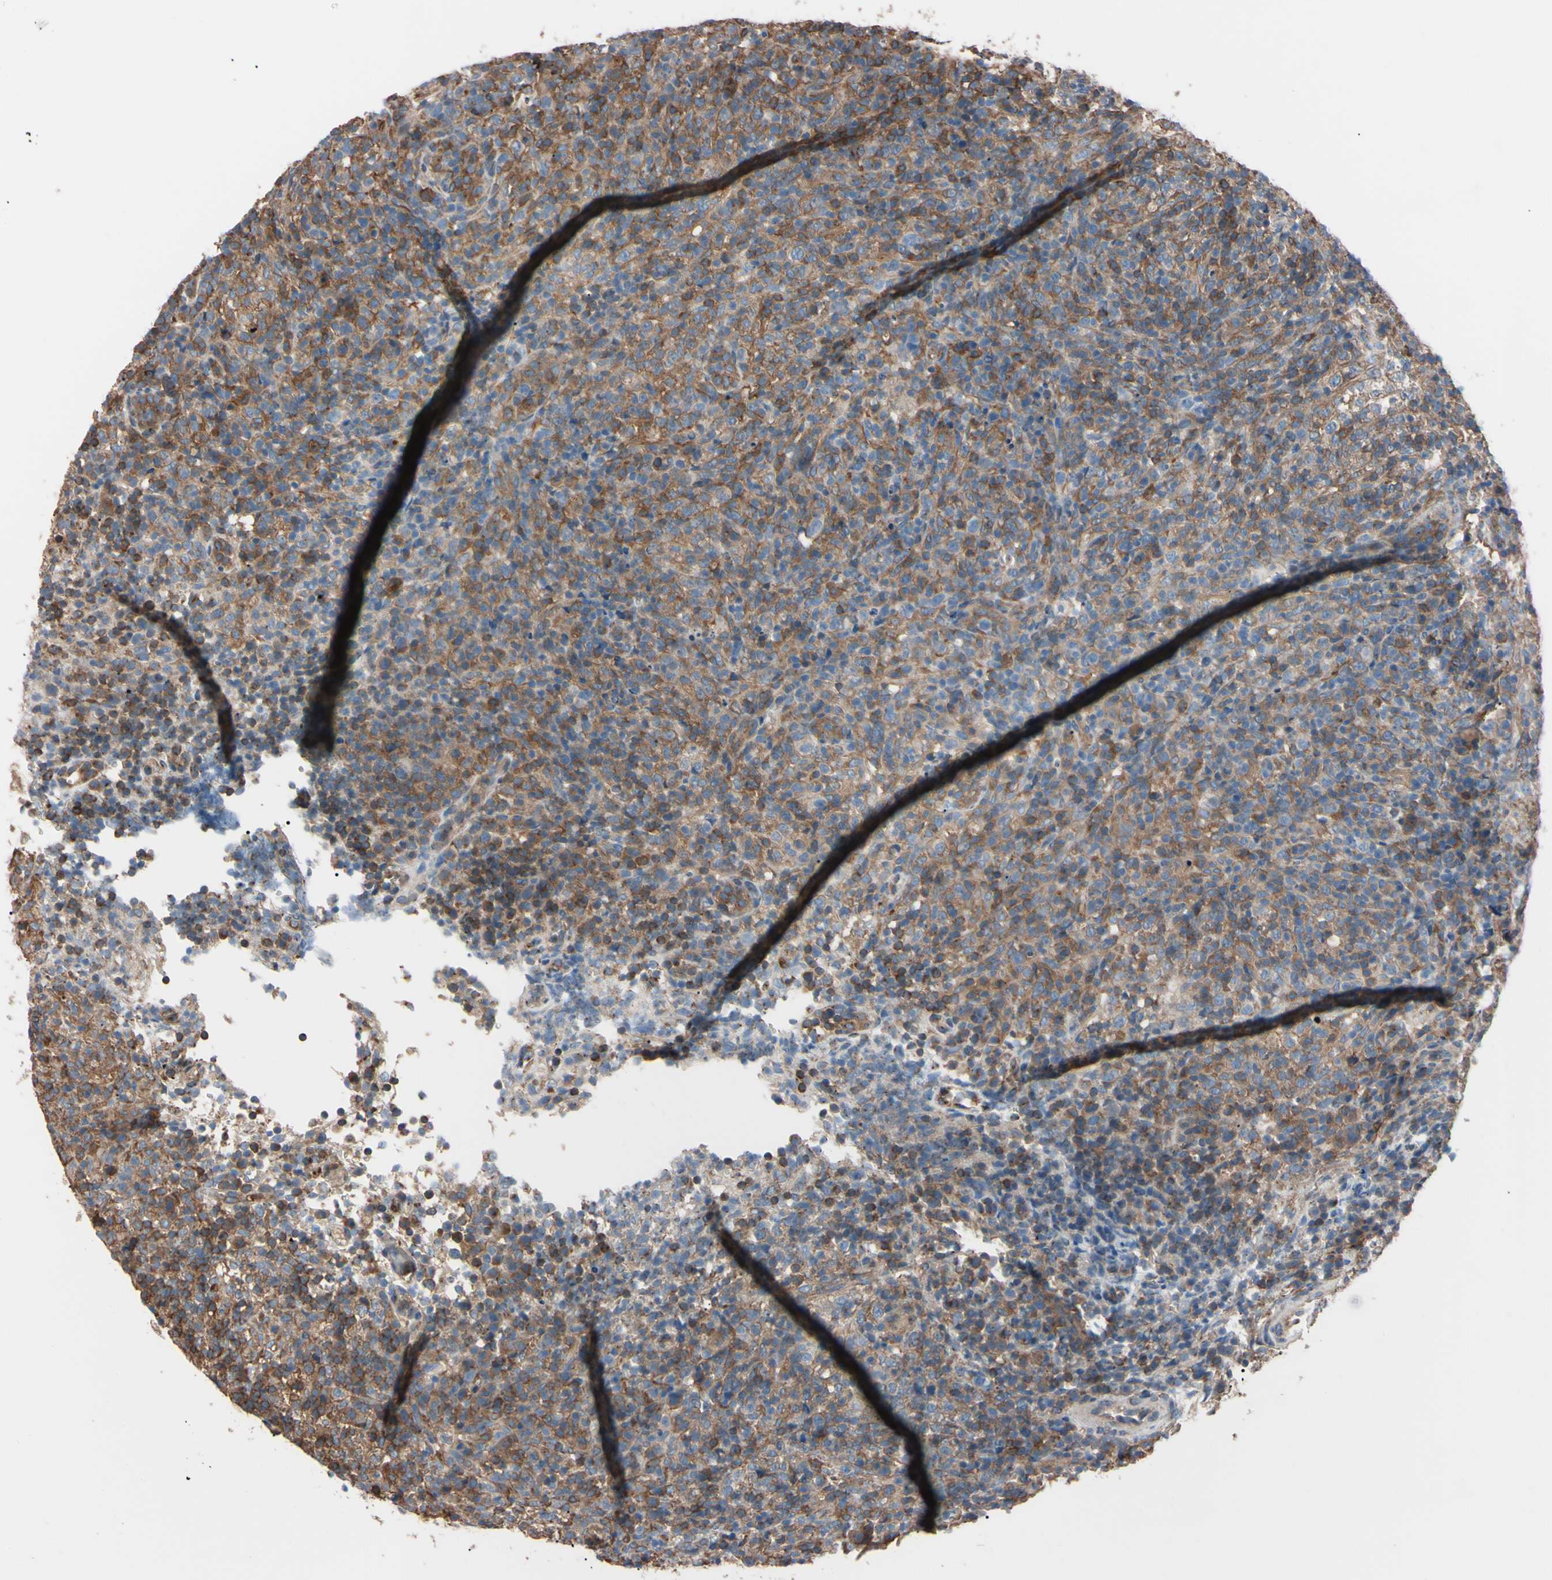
{"staining": {"intensity": "moderate", "quantity": ">75%", "location": "cytoplasmic/membranous"}, "tissue": "lymphoma", "cell_type": "Tumor cells", "image_type": "cancer", "snomed": [{"axis": "morphology", "description": "Malignant lymphoma, non-Hodgkin's type, High grade"}, {"axis": "topography", "description": "Lymph node"}], "caption": "Protein expression analysis of lymphoma exhibits moderate cytoplasmic/membranous expression in approximately >75% of tumor cells.", "gene": "PRKACA", "patient": {"sex": "female", "age": 76}}